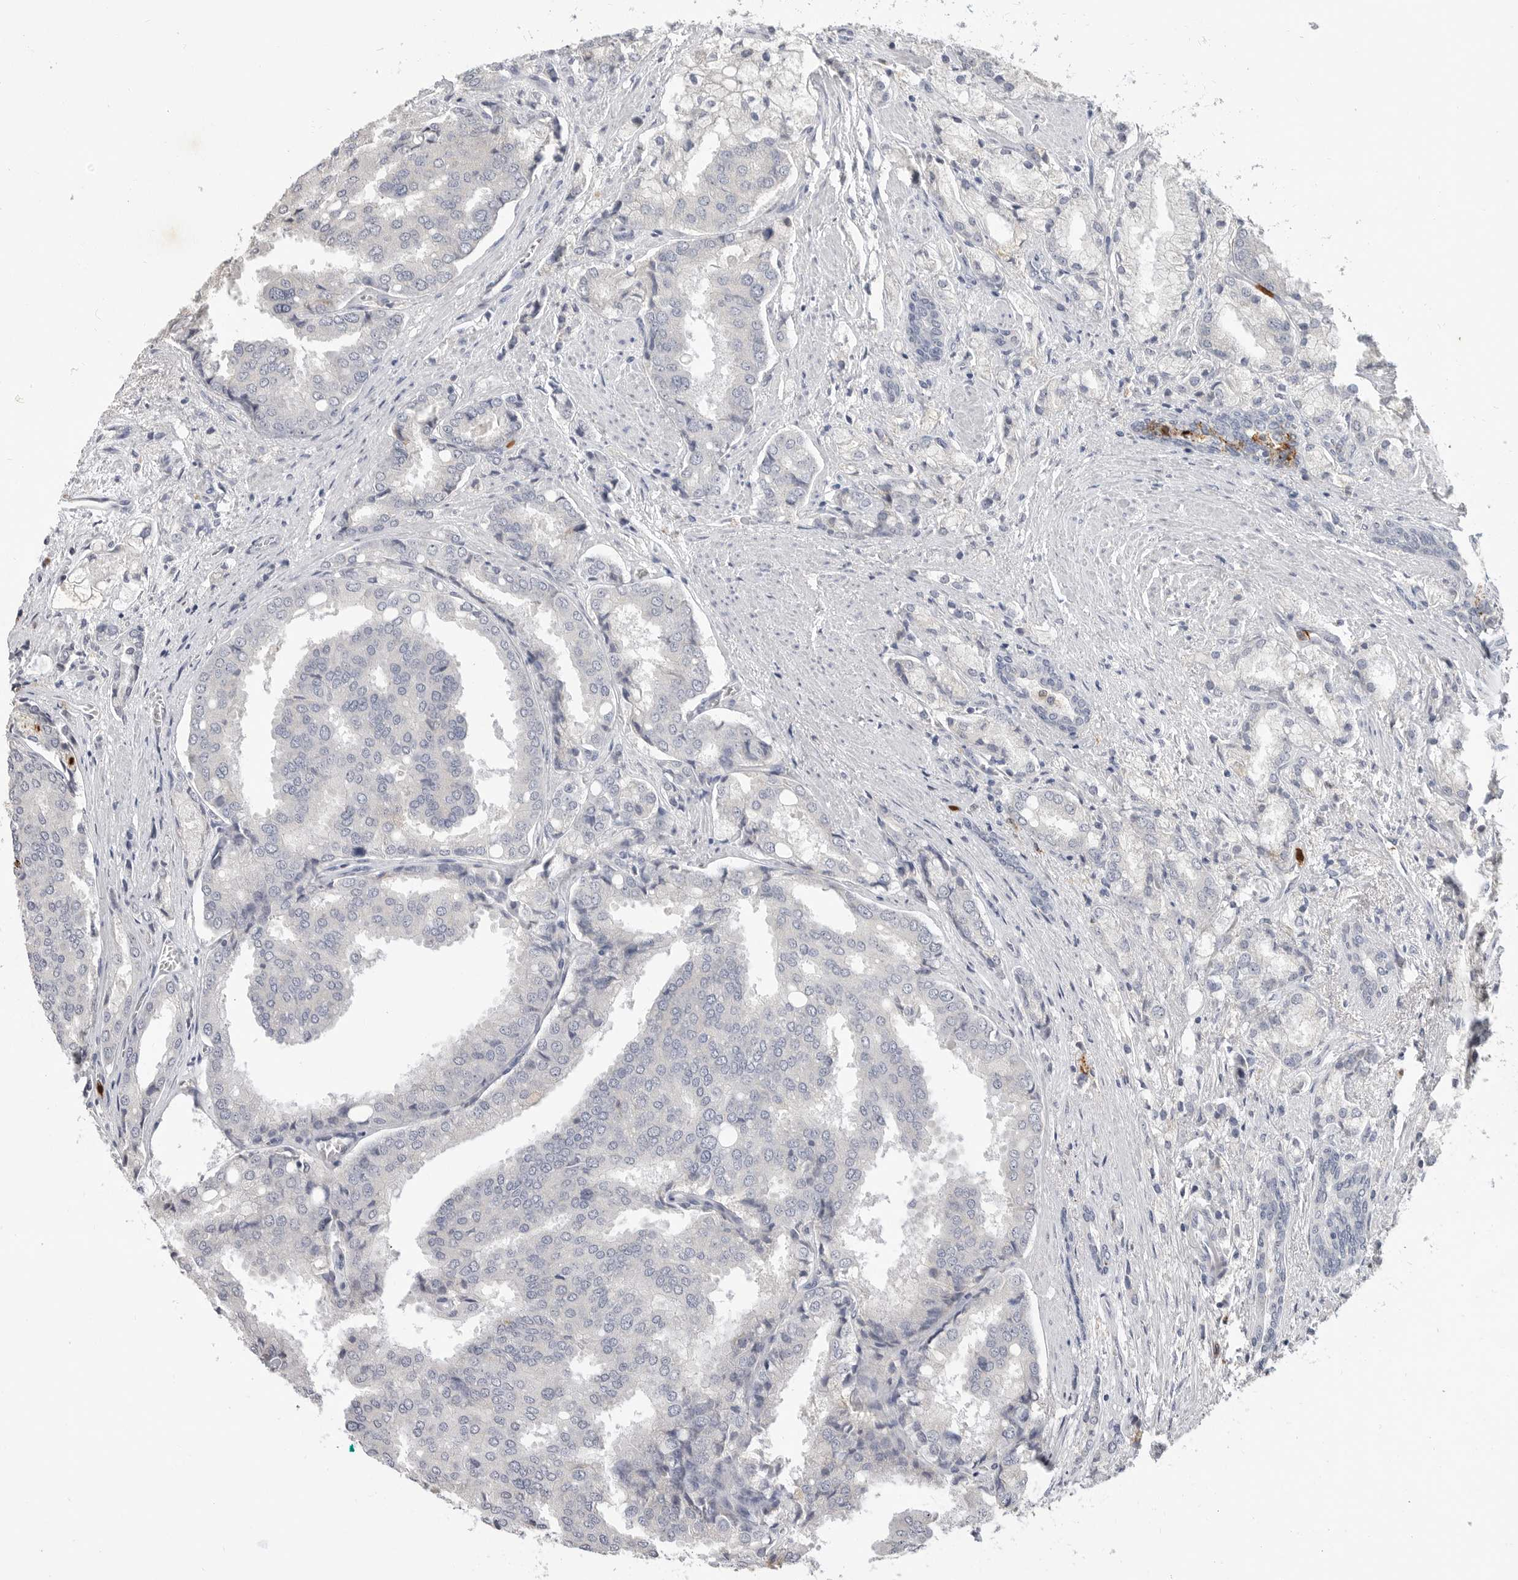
{"staining": {"intensity": "negative", "quantity": "none", "location": "none"}, "tissue": "prostate cancer", "cell_type": "Tumor cells", "image_type": "cancer", "snomed": [{"axis": "morphology", "description": "Adenocarcinoma, High grade"}, {"axis": "topography", "description": "Prostate"}], "caption": "Immunohistochemistry micrograph of neoplastic tissue: human adenocarcinoma (high-grade) (prostate) stained with DAB (3,3'-diaminobenzidine) displays no significant protein expression in tumor cells.", "gene": "LTBR", "patient": {"sex": "male", "age": 50}}